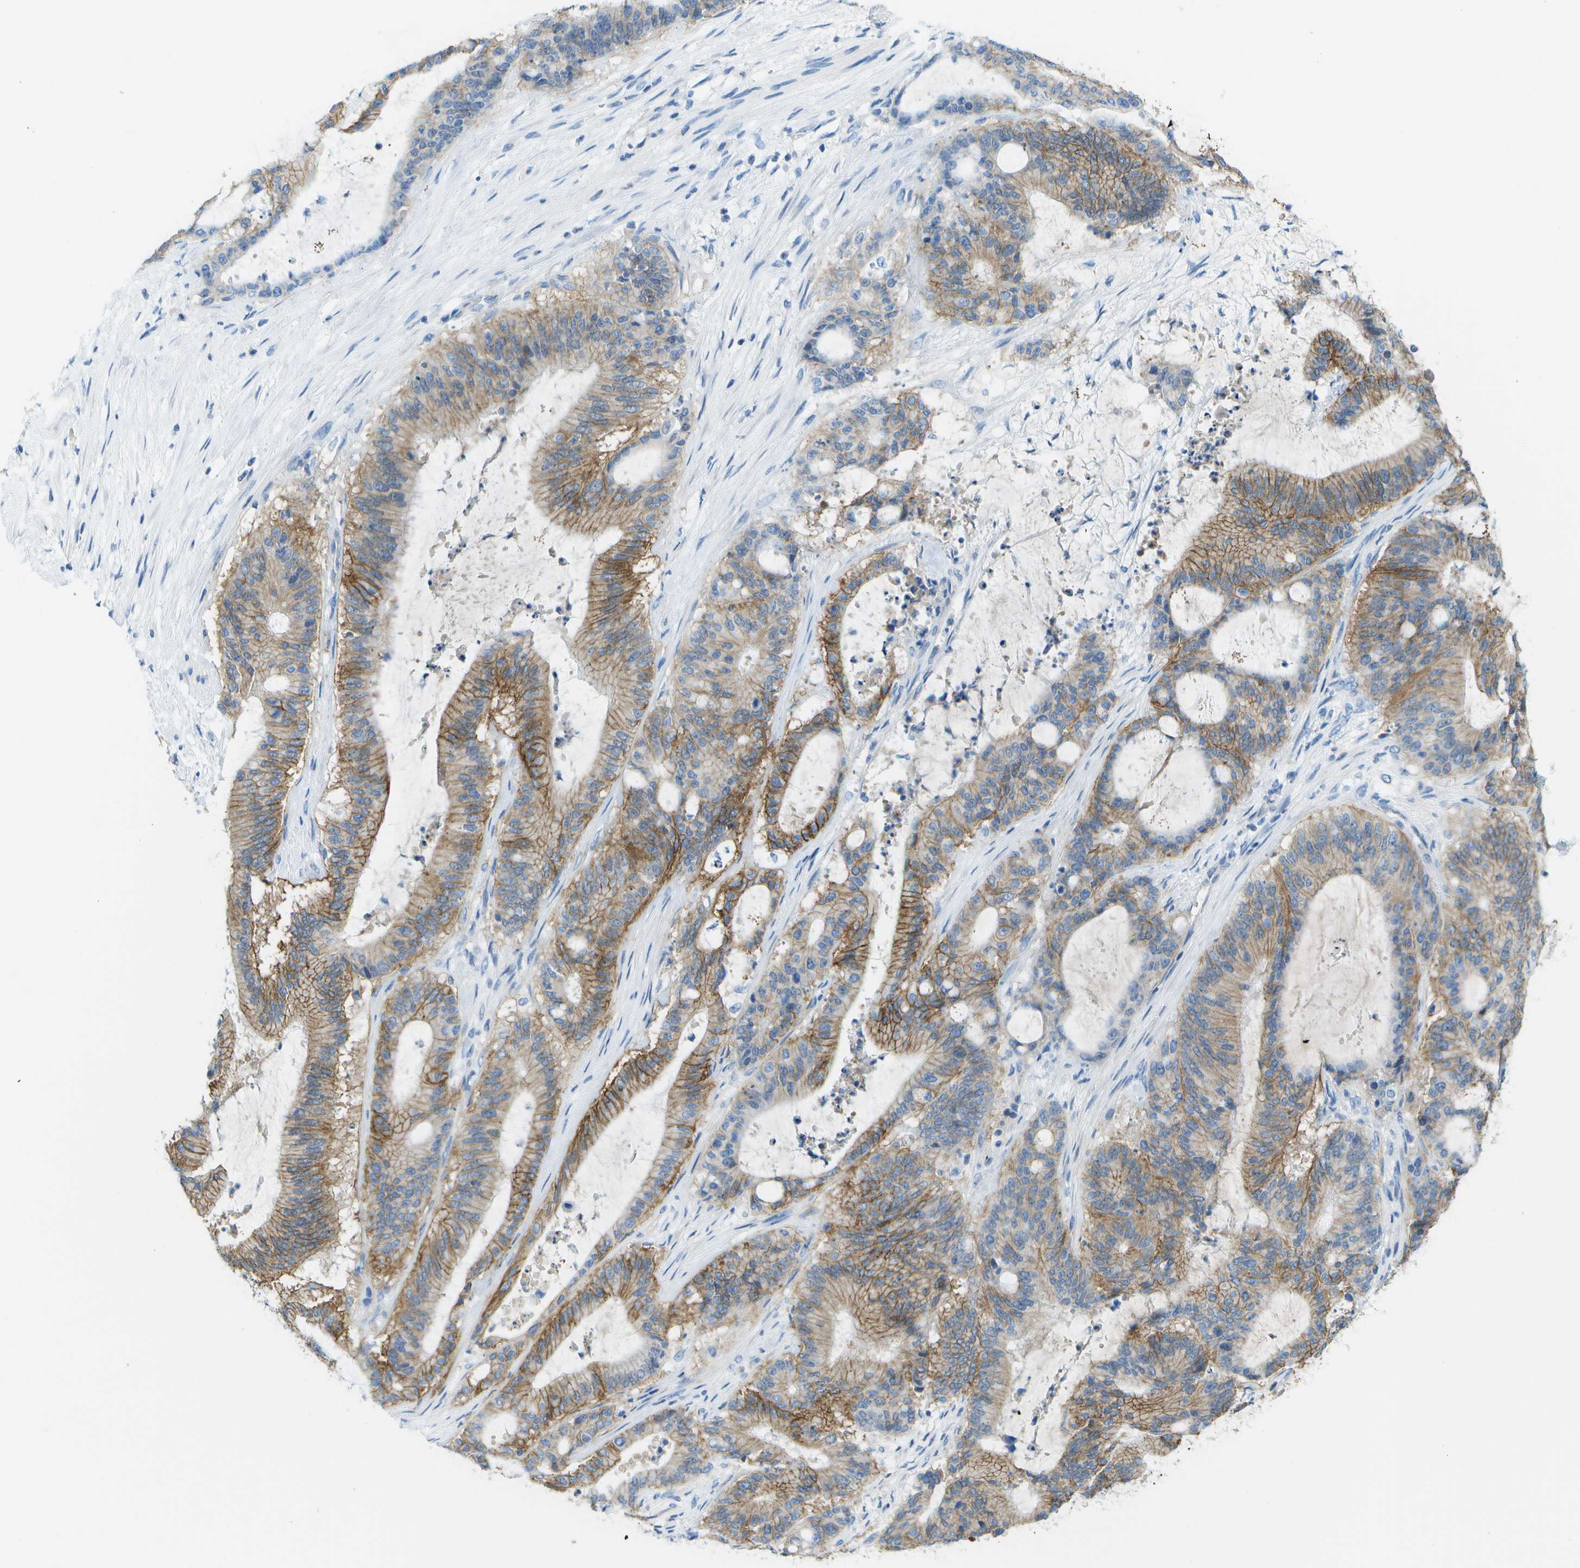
{"staining": {"intensity": "moderate", "quantity": "25%-75%", "location": "cytoplasmic/membranous"}, "tissue": "liver cancer", "cell_type": "Tumor cells", "image_type": "cancer", "snomed": [{"axis": "morphology", "description": "Cholangiocarcinoma"}, {"axis": "topography", "description": "Liver"}], "caption": "This is a micrograph of IHC staining of liver cancer, which shows moderate expression in the cytoplasmic/membranous of tumor cells.", "gene": "CD46", "patient": {"sex": "female", "age": 73}}